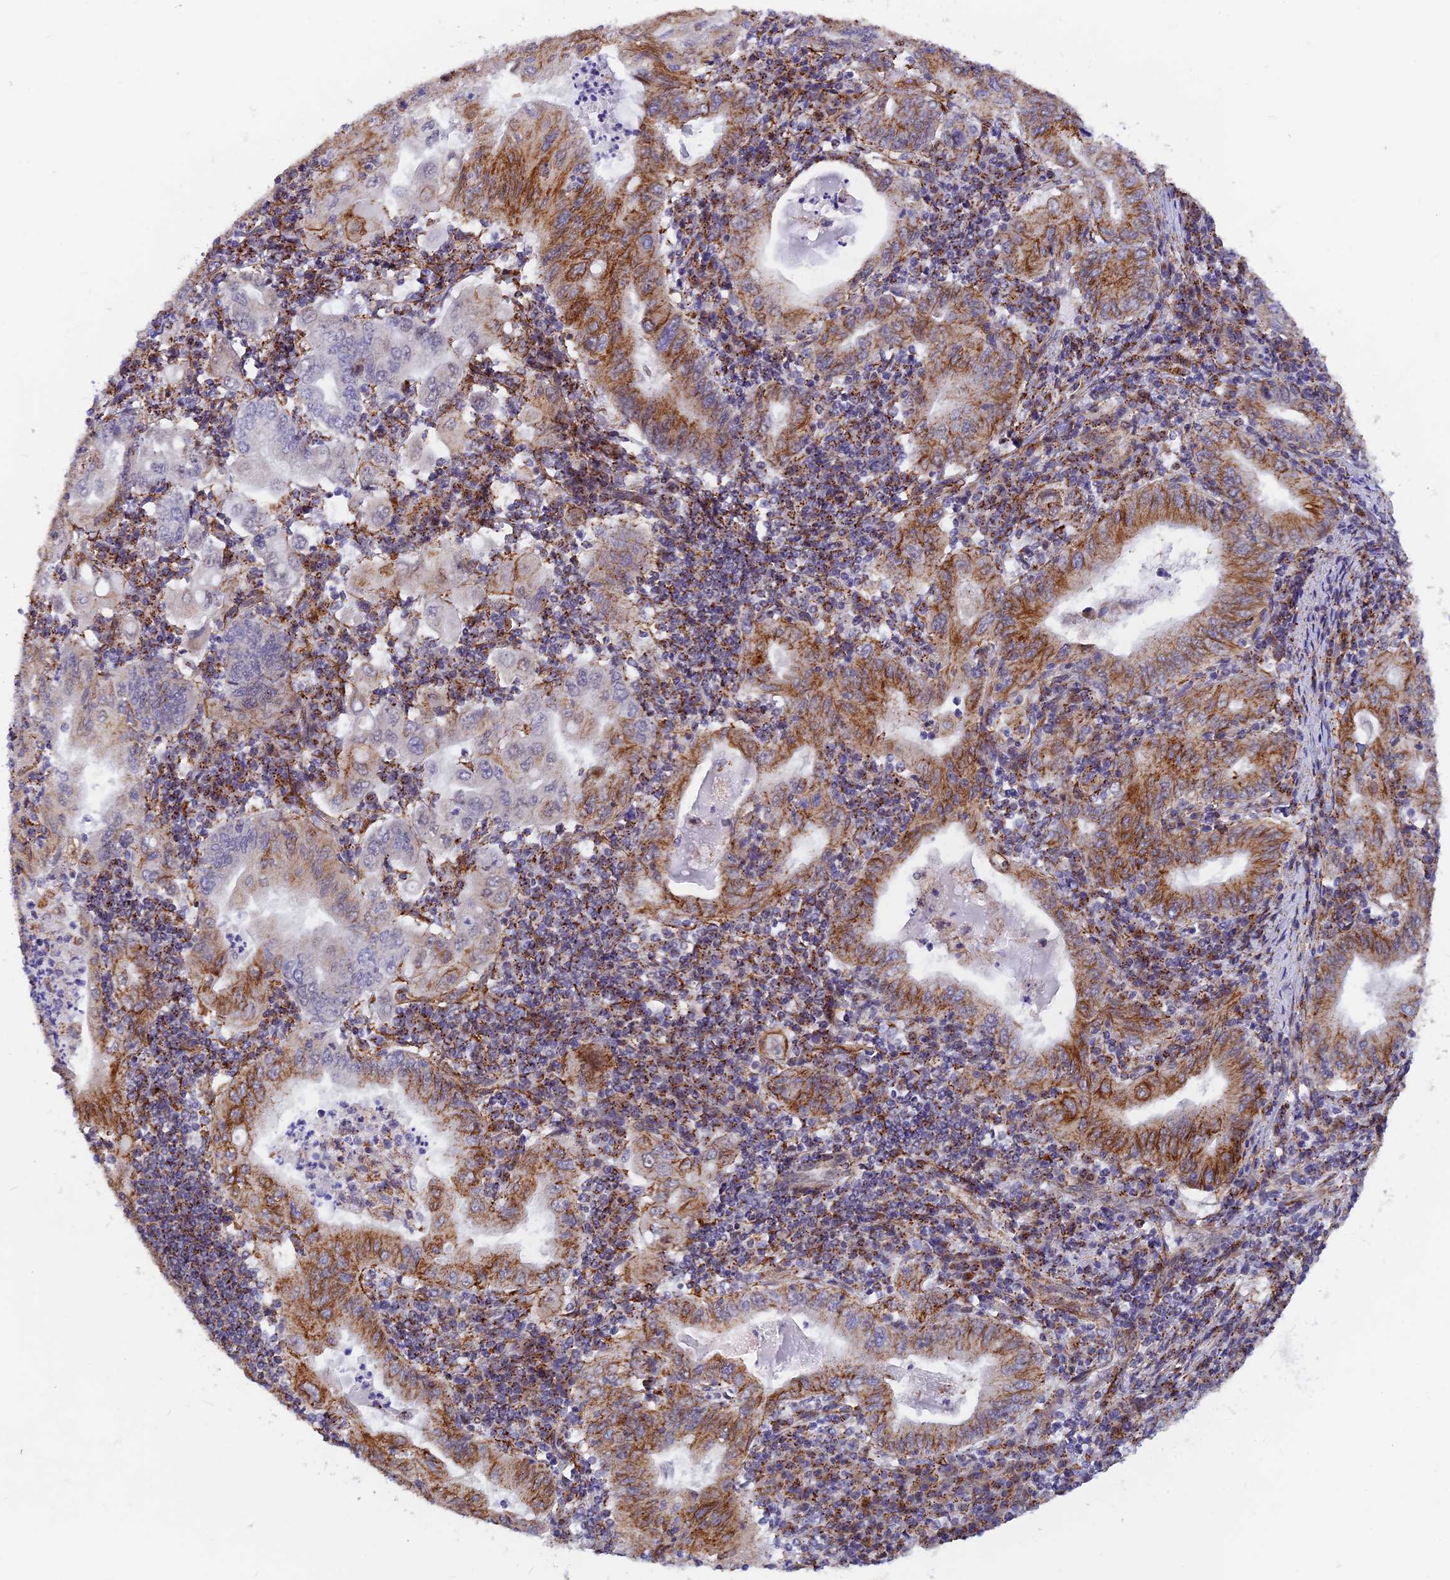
{"staining": {"intensity": "moderate", "quantity": "25%-75%", "location": "cytoplasmic/membranous"}, "tissue": "stomach cancer", "cell_type": "Tumor cells", "image_type": "cancer", "snomed": [{"axis": "morphology", "description": "Normal tissue, NOS"}, {"axis": "morphology", "description": "Adenocarcinoma, NOS"}, {"axis": "topography", "description": "Esophagus"}, {"axis": "topography", "description": "Stomach, upper"}, {"axis": "topography", "description": "Peripheral nerve tissue"}], "caption": "Tumor cells reveal moderate cytoplasmic/membranous positivity in approximately 25%-75% of cells in stomach adenocarcinoma. The protein of interest is shown in brown color, while the nuclei are stained blue.", "gene": "VSTM2L", "patient": {"sex": "male", "age": 62}}